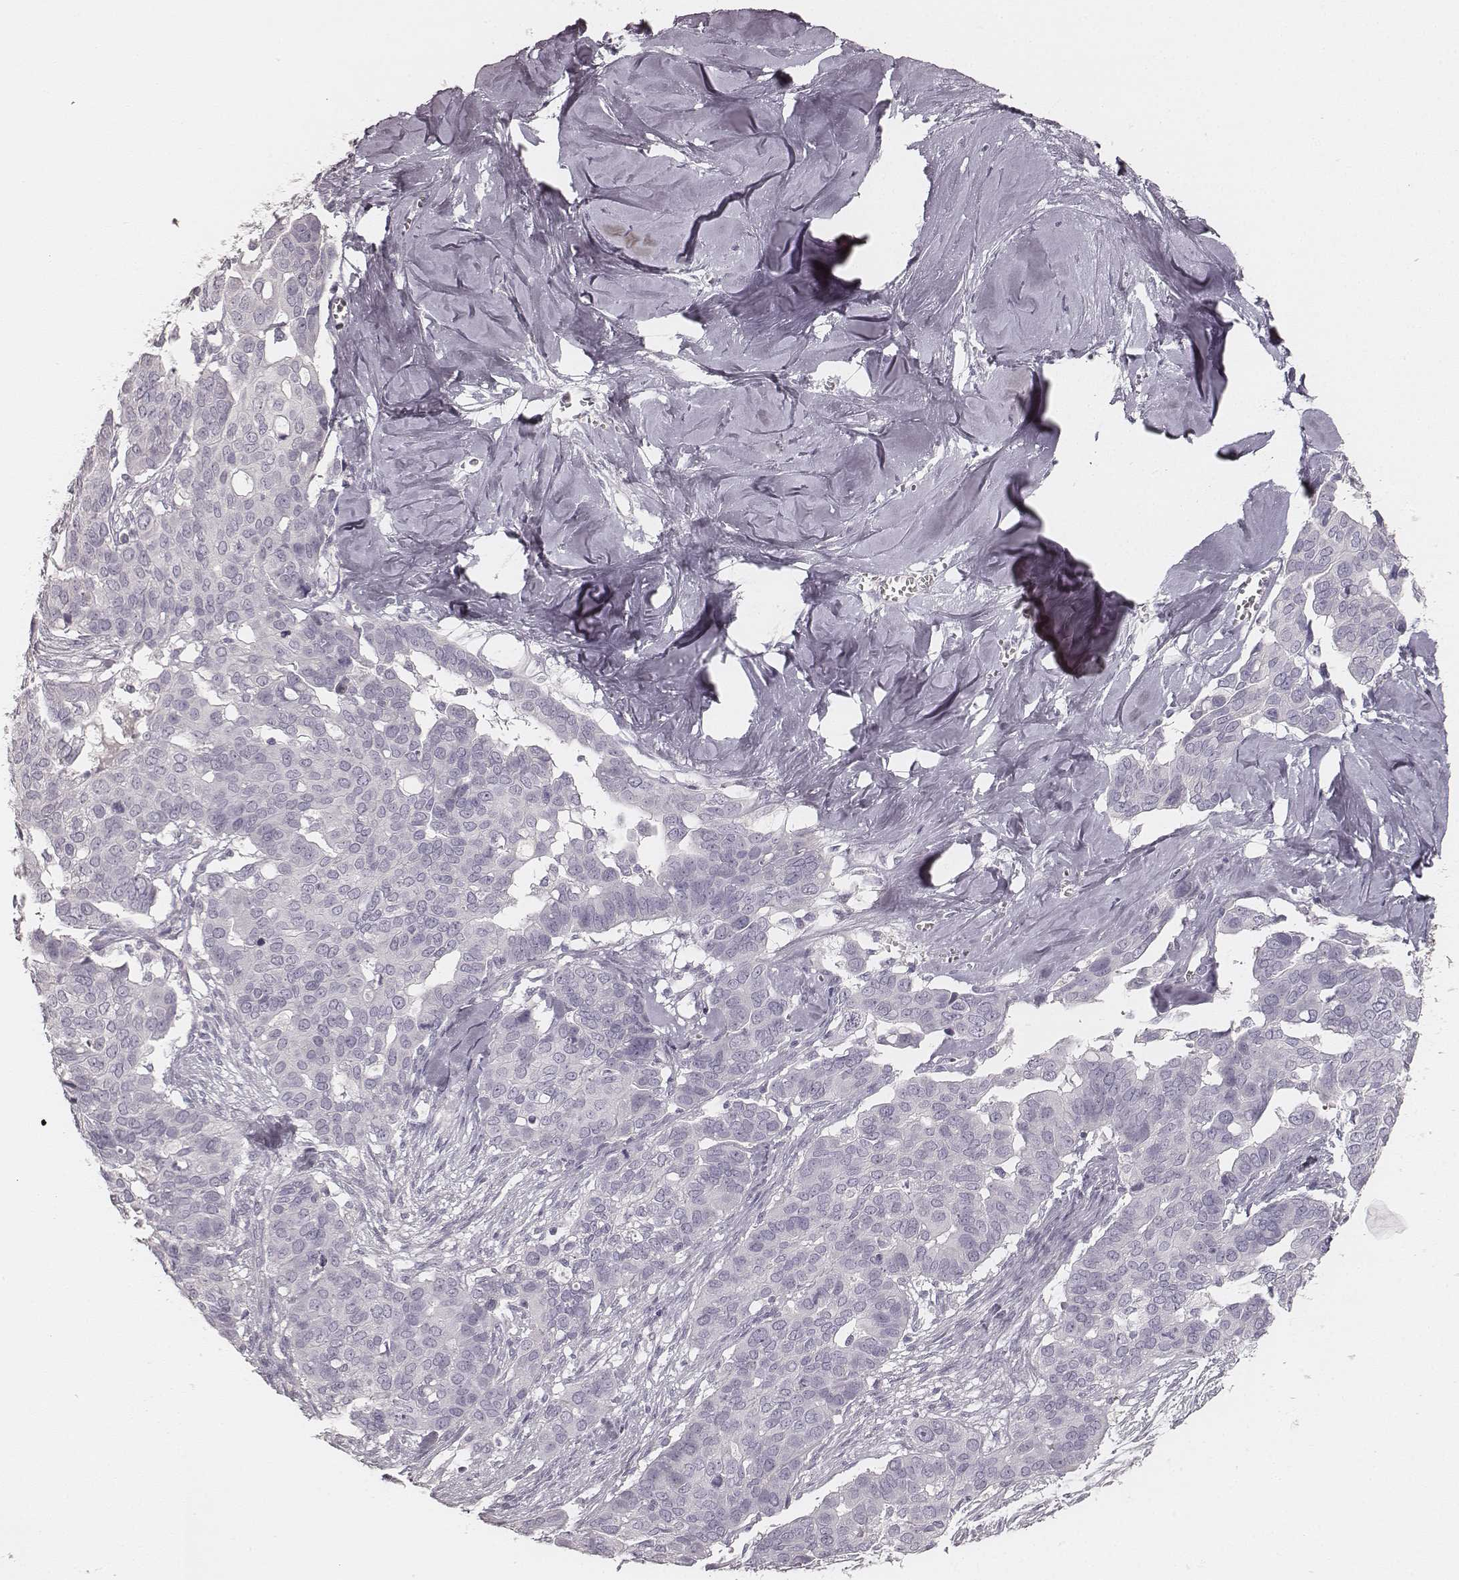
{"staining": {"intensity": "negative", "quantity": "none", "location": "none"}, "tissue": "ovarian cancer", "cell_type": "Tumor cells", "image_type": "cancer", "snomed": [{"axis": "morphology", "description": "Carcinoma, endometroid"}, {"axis": "topography", "description": "Ovary"}], "caption": "Tumor cells are negative for protein expression in human ovarian cancer (endometroid carcinoma).", "gene": "KRT31", "patient": {"sex": "female", "age": 78}}